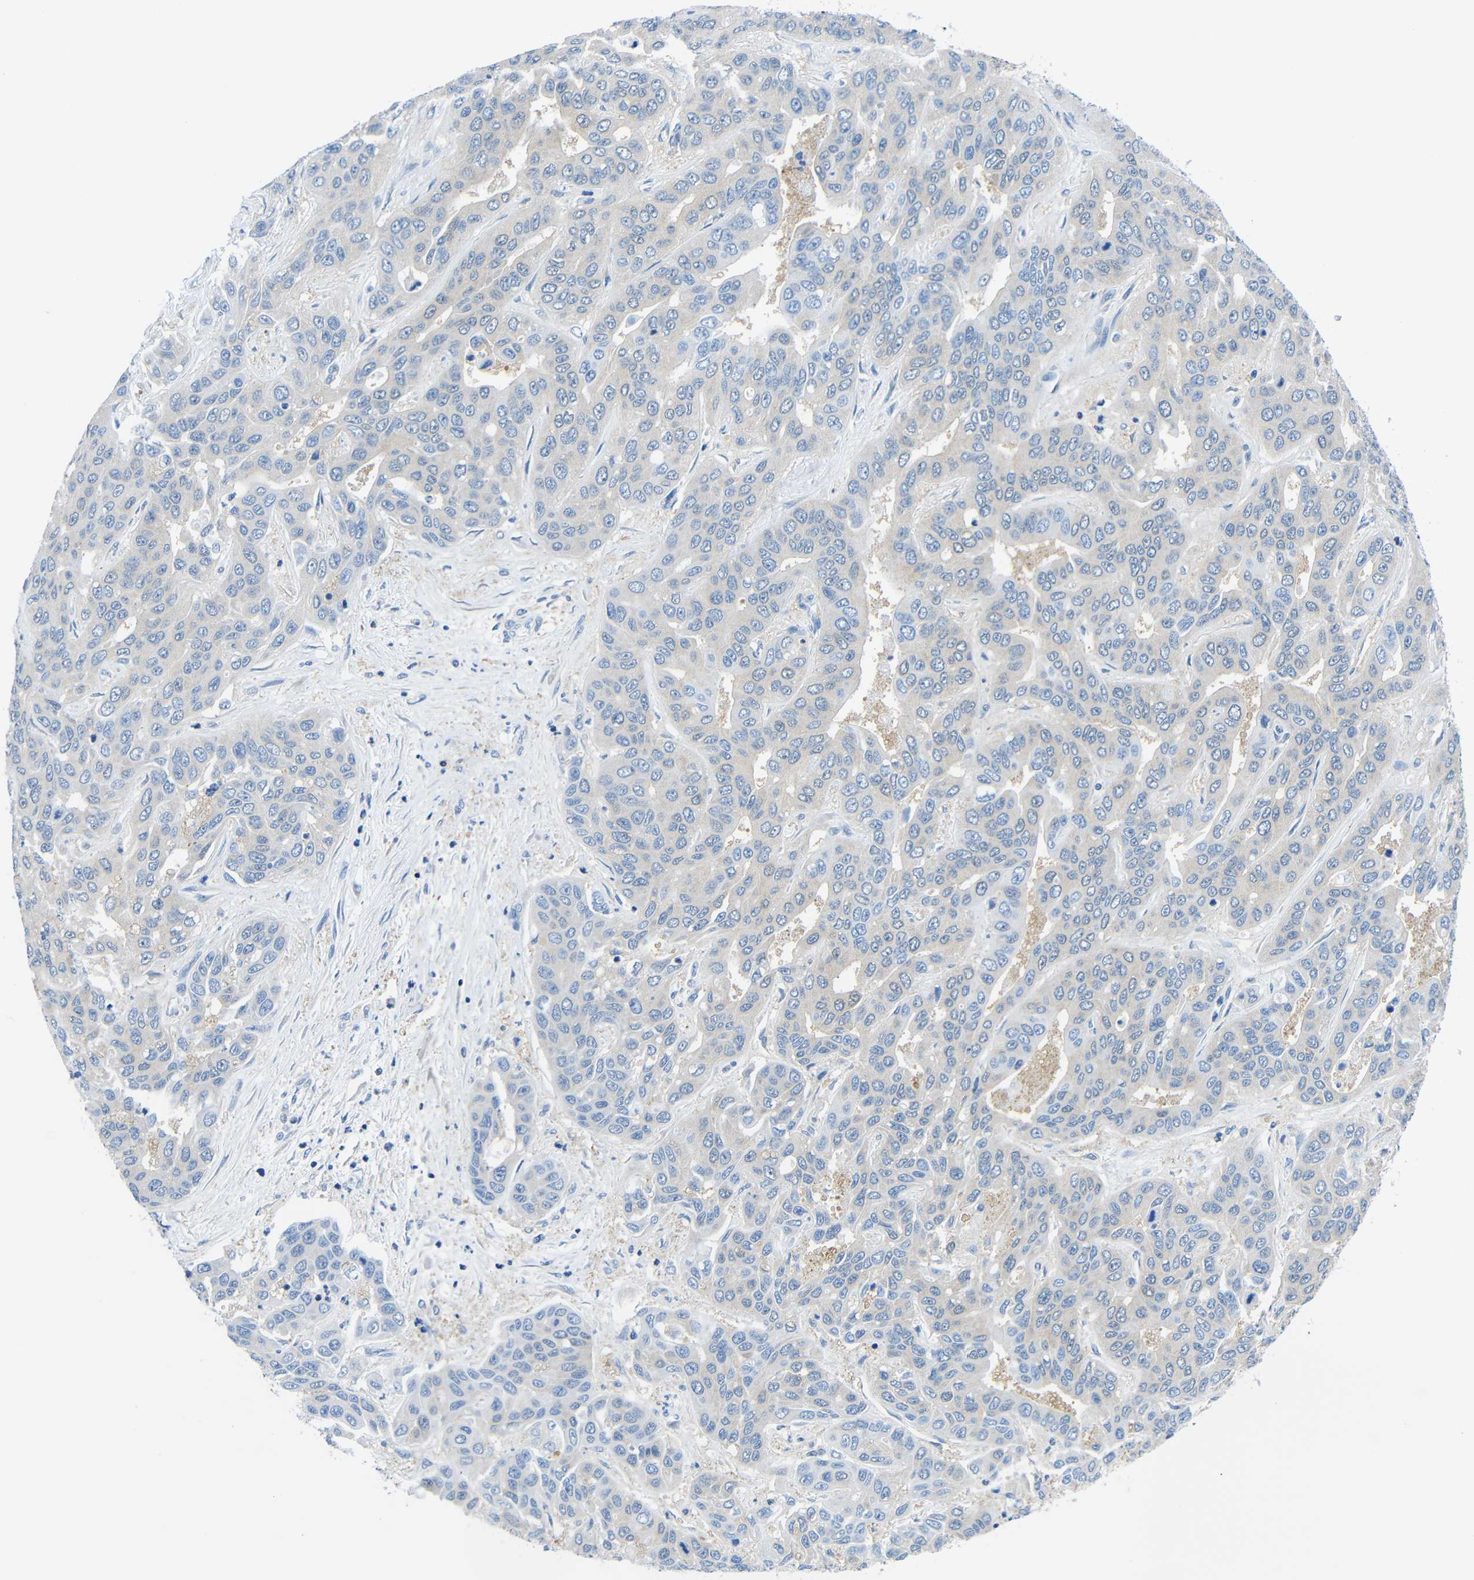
{"staining": {"intensity": "negative", "quantity": "none", "location": "none"}, "tissue": "liver cancer", "cell_type": "Tumor cells", "image_type": "cancer", "snomed": [{"axis": "morphology", "description": "Cholangiocarcinoma"}, {"axis": "topography", "description": "Liver"}], "caption": "This is an IHC image of liver cholangiocarcinoma. There is no expression in tumor cells.", "gene": "NEGR1", "patient": {"sex": "female", "age": 52}}